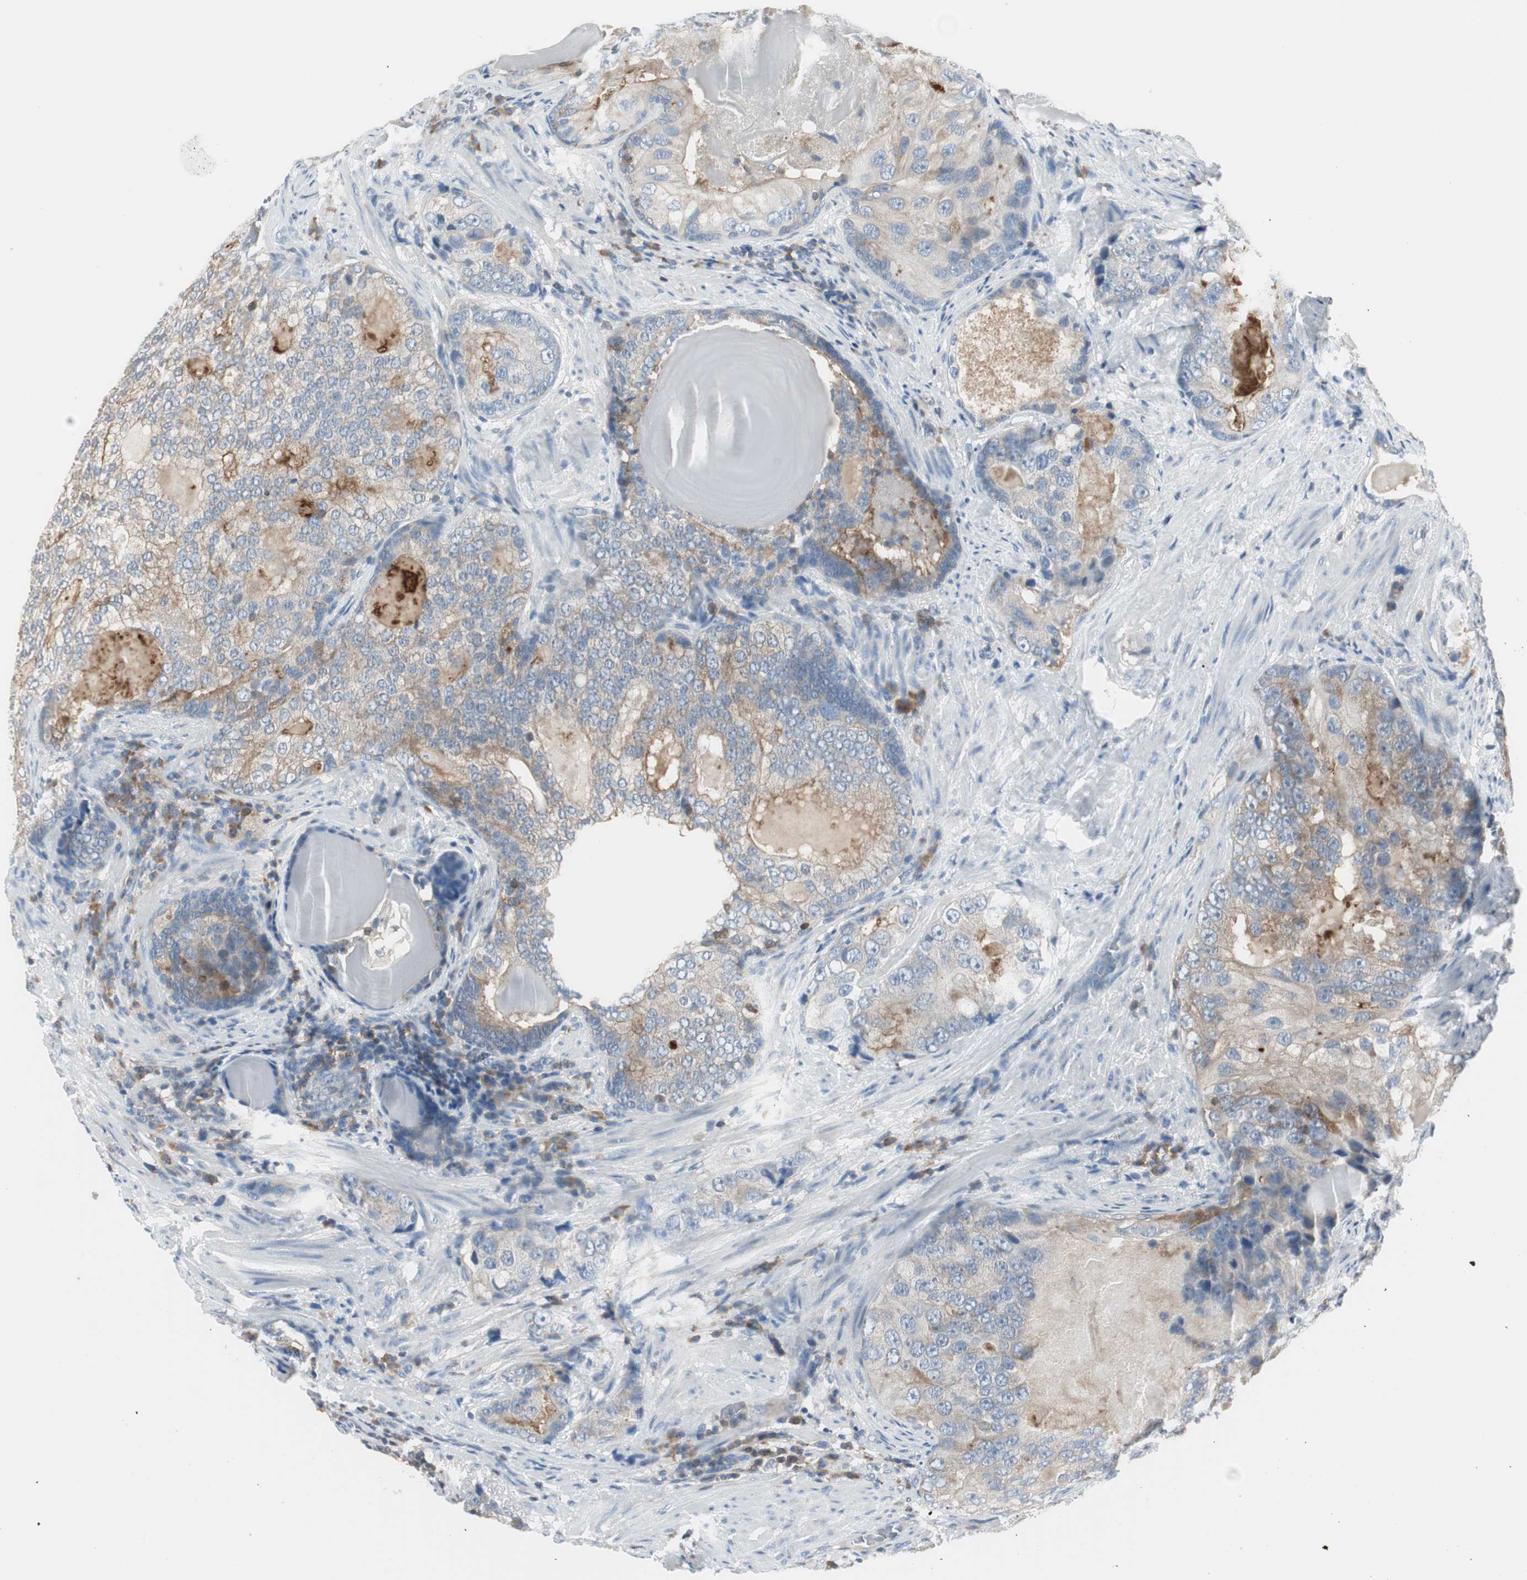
{"staining": {"intensity": "moderate", "quantity": "25%-75%", "location": "cytoplasmic/membranous"}, "tissue": "prostate cancer", "cell_type": "Tumor cells", "image_type": "cancer", "snomed": [{"axis": "morphology", "description": "Adenocarcinoma, High grade"}, {"axis": "topography", "description": "Prostate"}], "caption": "Immunohistochemistry (IHC) of human prostate adenocarcinoma (high-grade) displays medium levels of moderate cytoplasmic/membranous positivity in approximately 25%-75% of tumor cells. The protein of interest is shown in brown color, while the nuclei are stained blue.", "gene": "SLC9A3R1", "patient": {"sex": "male", "age": 66}}